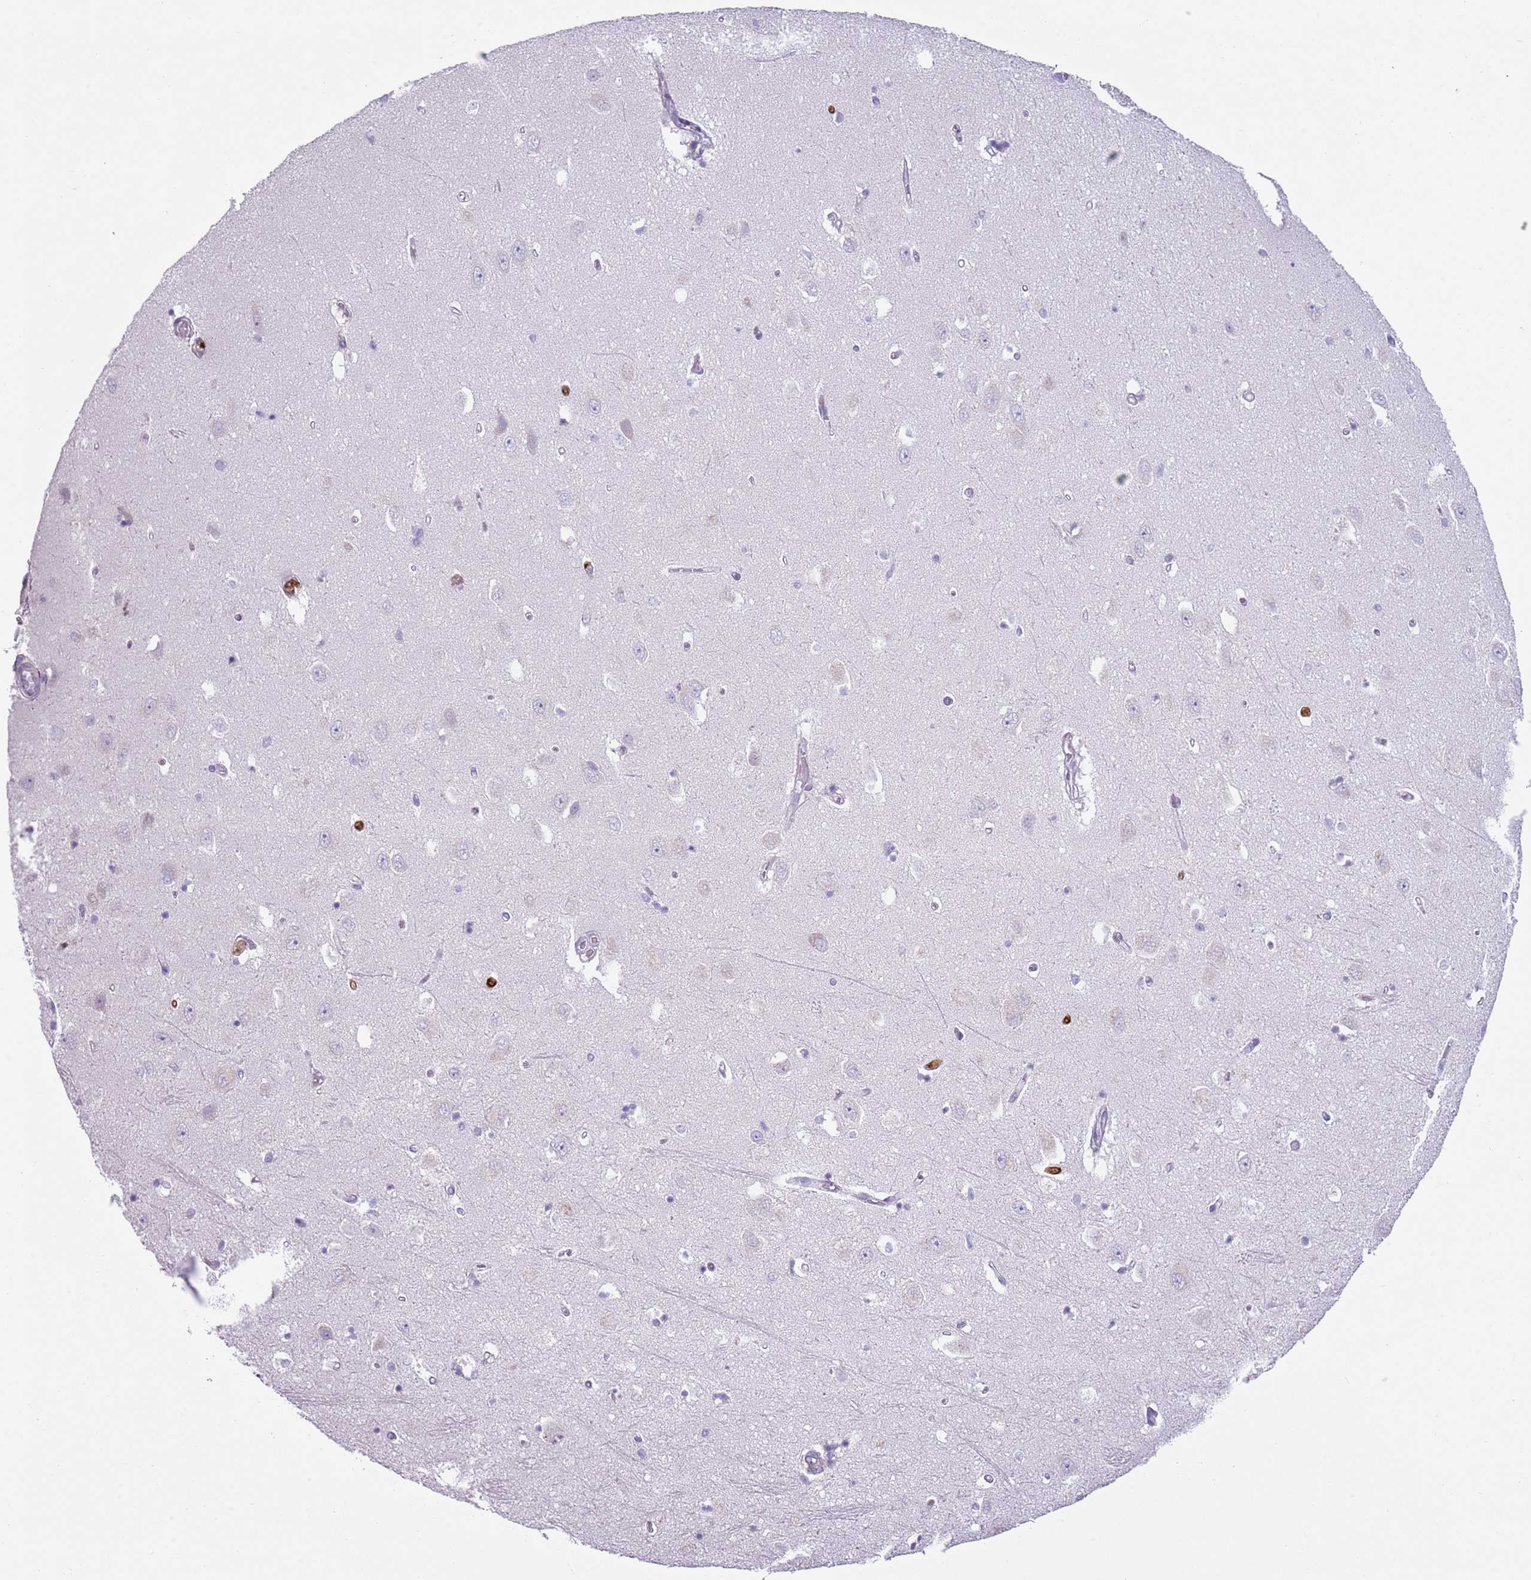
{"staining": {"intensity": "negative", "quantity": "none", "location": "none"}, "tissue": "hippocampus", "cell_type": "Glial cells", "image_type": "normal", "snomed": [{"axis": "morphology", "description": "Normal tissue, NOS"}, {"axis": "topography", "description": "Hippocampus"}], "caption": "Glial cells are negative for brown protein staining in normal hippocampus. Brightfield microscopy of IHC stained with DAB (3,3'-diaminobenzidine) (brown) and hematoxylin (blue), captured at high magnification.", "gene": "CD177", "patient": {"sex": "female", "age": 64}}